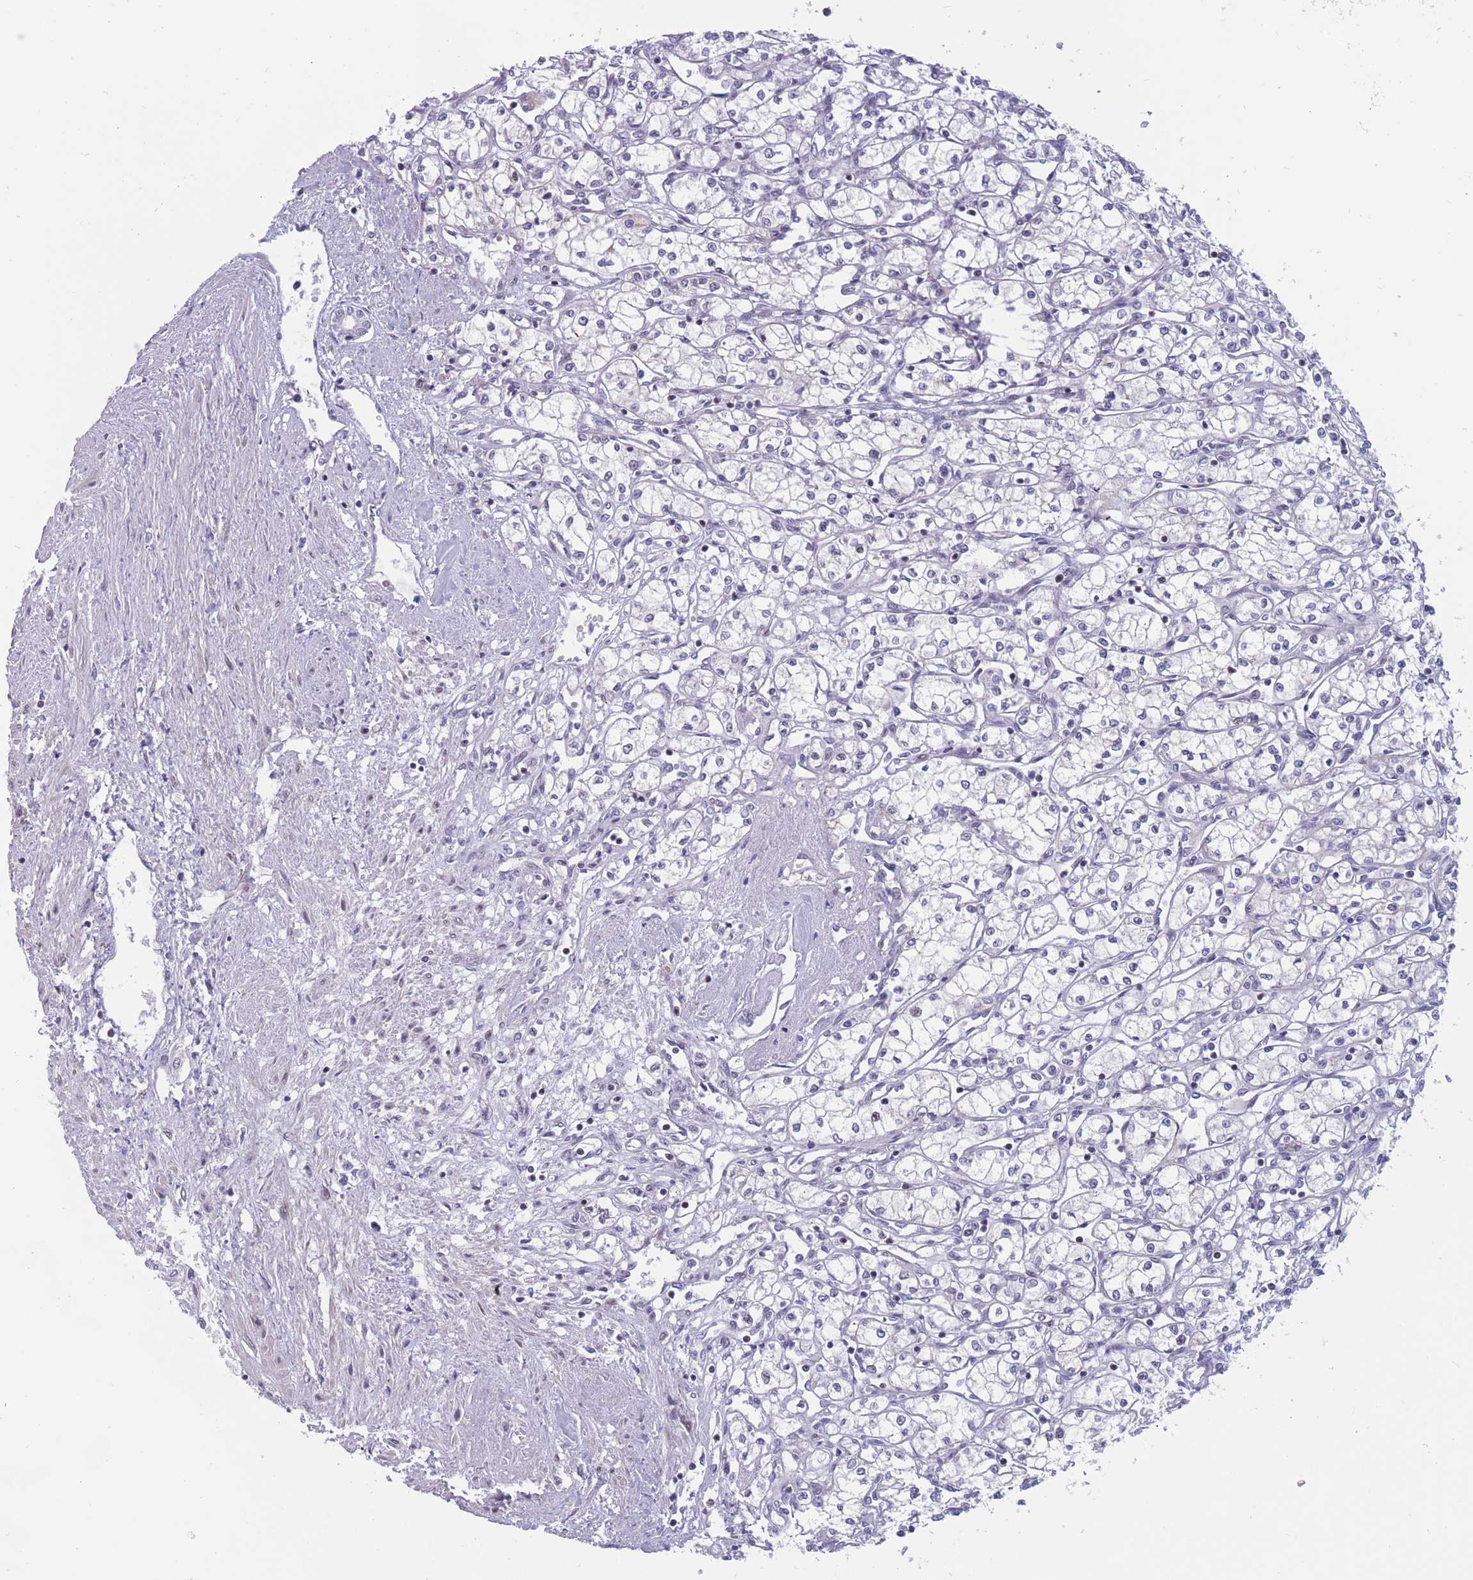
{"staining": {"intensity": "negative", "quantity": "none", "location": "none"}, "tissue": "renal cancer", "cell_type": "Tumor cells", "image_type": "cancer", "snomed": [{"axis": "morphology", "description": "Adenocarcinoma, NOS"}, {"axis": "topography", "description": "Kidney"}], "caption": "DAB (3,3'-diaminobenzidine) immunohistochemical staining of human renal cancer (adenocarcinoma) displays no significant positivity in tumor cells.", "gene": "BCL9L", "patient": {"sex": "male", "age": 59}}